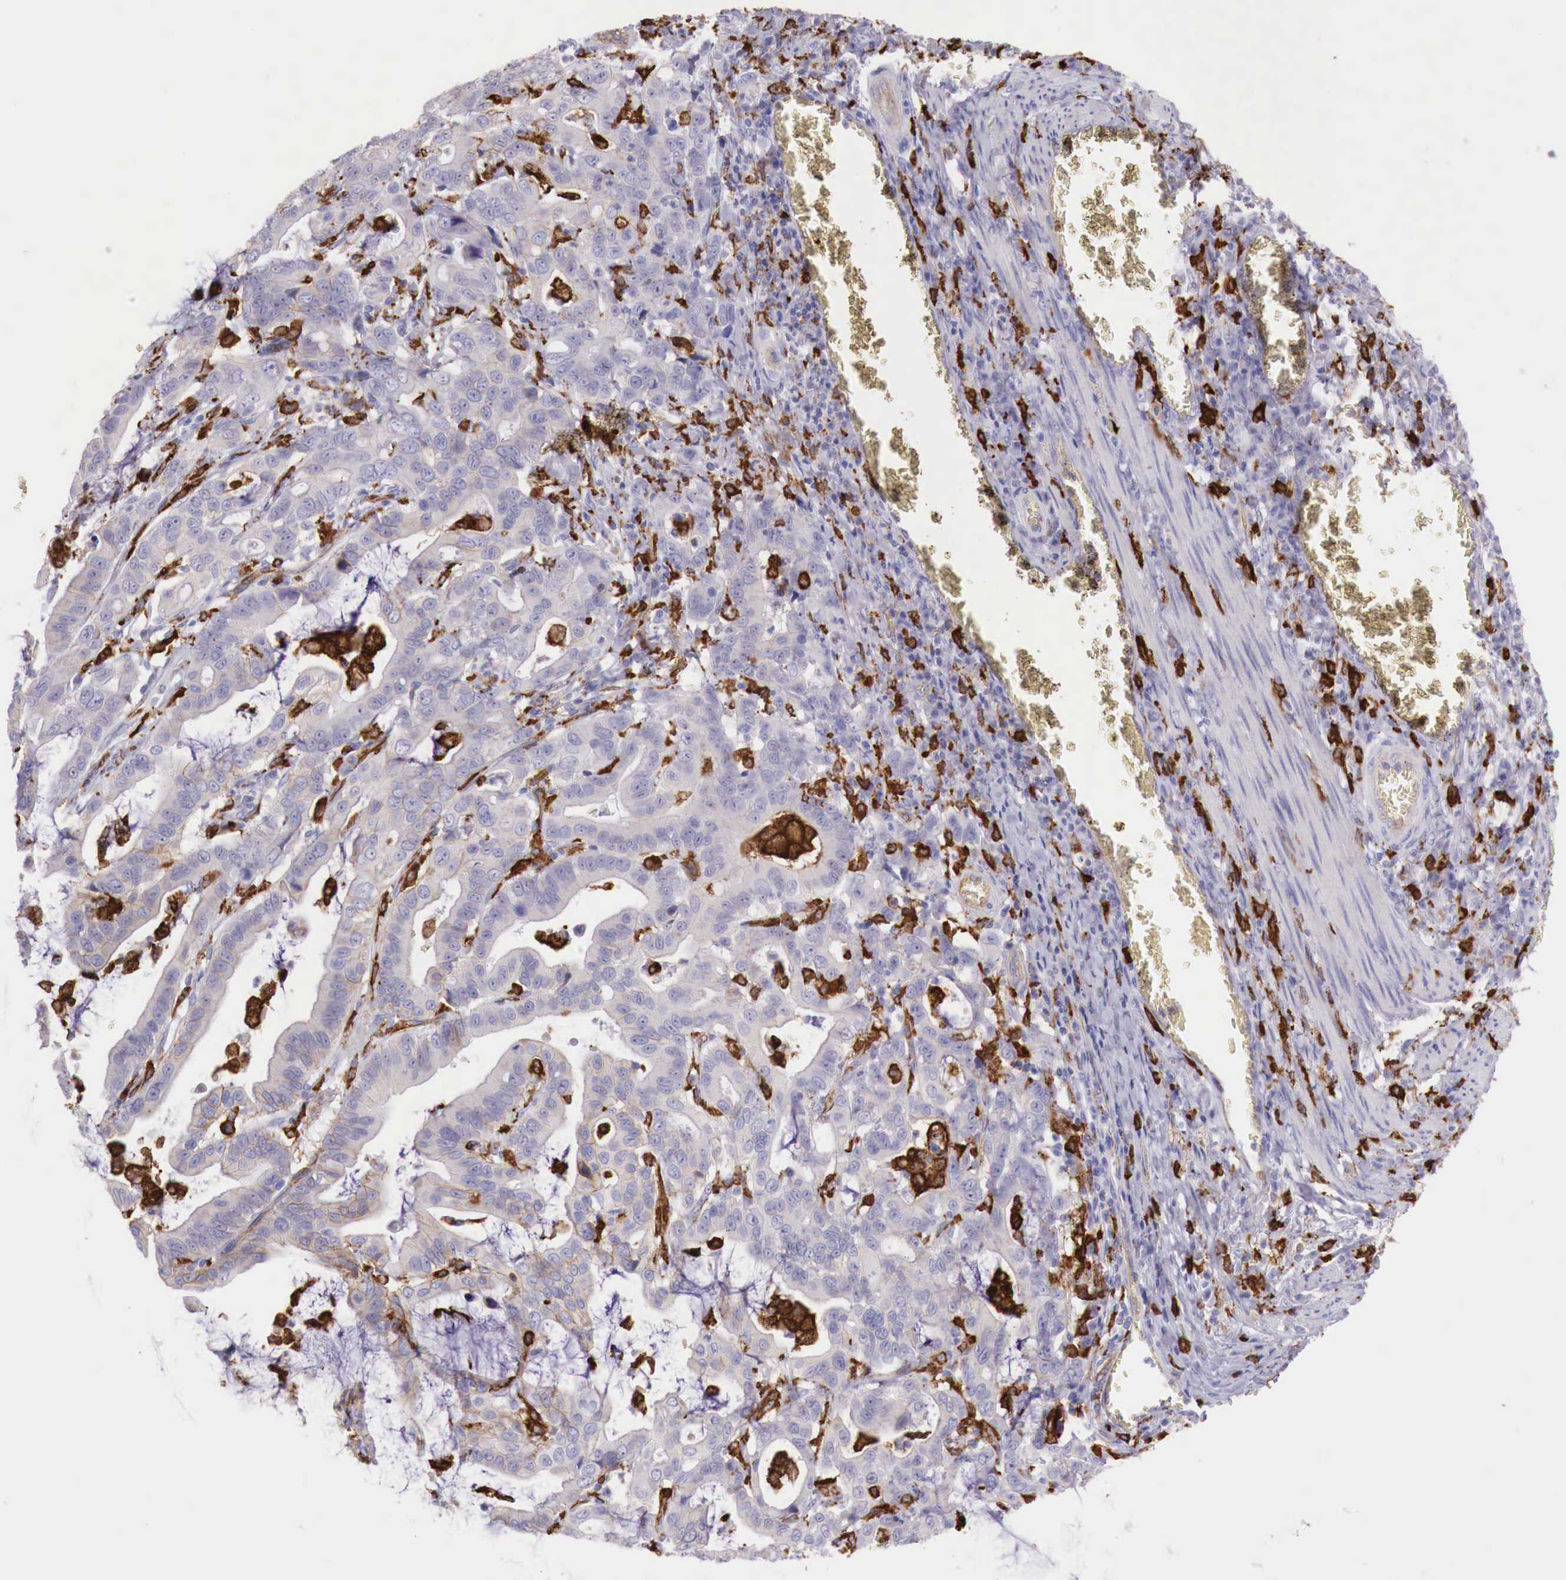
{"staining": {"intensity": "weak", "quantity": "25%-75%", "location": "cytoplasmic/membranous"}, "tissue": "stomach cancer", "cell_type": "Tumor cells", "image_type": "cancer", "snomed": [{"axis": "morphology", "description": "Adenocarcinoma, NOS"}, {"axis": "topography", "description": "Stomach, upper"}], "caption": "Protein expression analysis of stomach adenocarcinoma shows weak cytoplasmic/membranous positivity in approximately 25%-75% of tumor cells. The staining is performed using DAB (3,3'-diaminobenzidine) brown chromogen to label protein expression. The nuclei are counter-stained blue using hematoxylin.", "gene": "MSR1", "patient": {"sex": "male", "age": 63}}